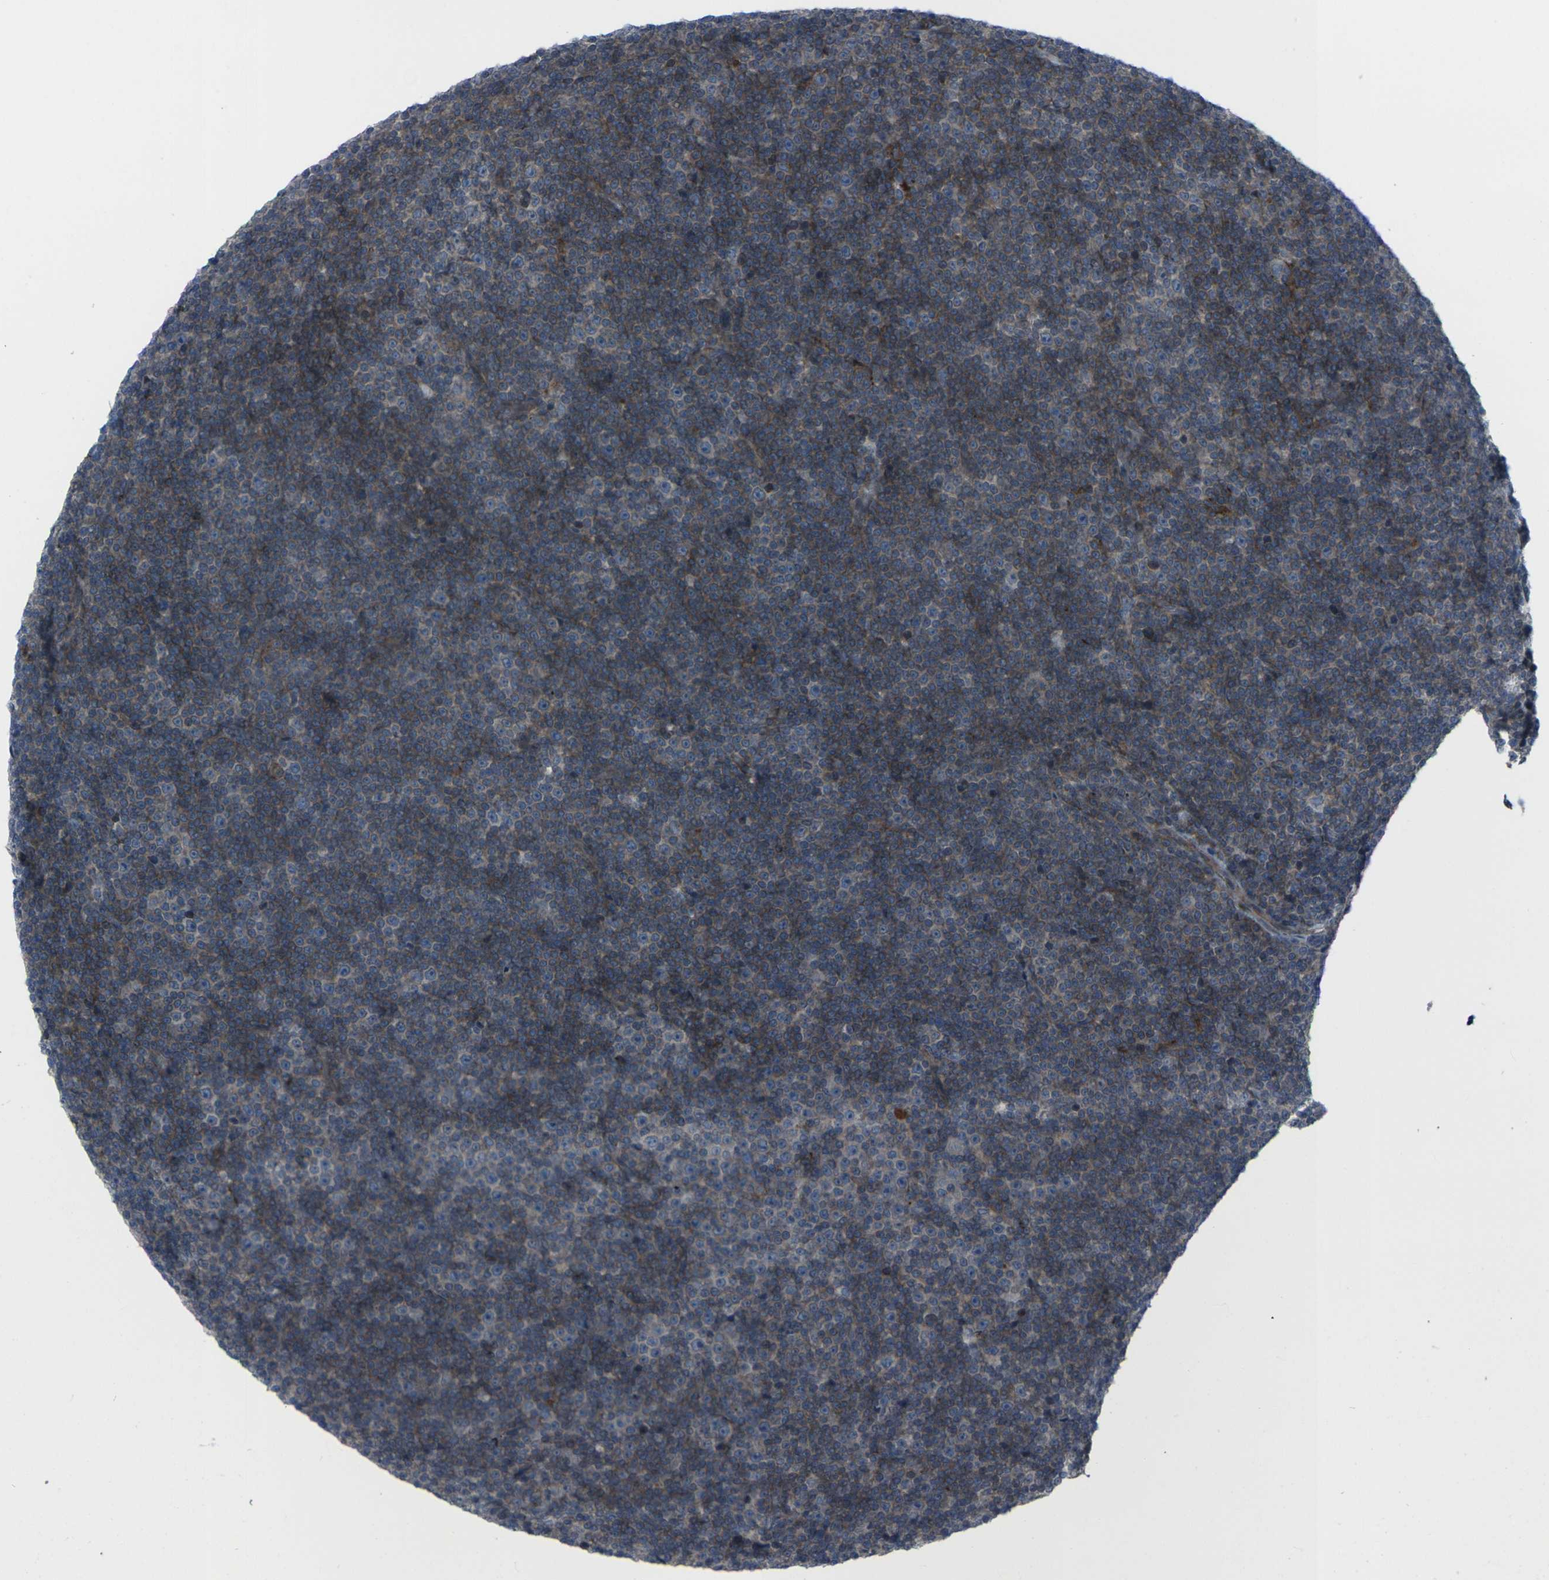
{"staining": {"intensity": "moderate", "quantity": "25%-75%", "location": "cytoplasmic/membranous"}, "tissue": "lymphoma", "cell_type": "Tumor cells", "image_type": "cancer", "snomed": [{"axis": "morphology", "description": "Malignant lymphoma, non-Hodgkin's type, Low grade"}, {"axis": "topography", "description": "Lymph node"}], "caption": "Immunohistochemical staining of low-grade malignant lymphoma, non-Hodgkin's type demonstrates moderate cytoplasmic/membranous protein expression in about 25%-75% of tumor cells. (DAB IHC with brightfield microscopy, high magnification).", "gene": "CCR10", "patient": {"sex": "female", "age": 67}}